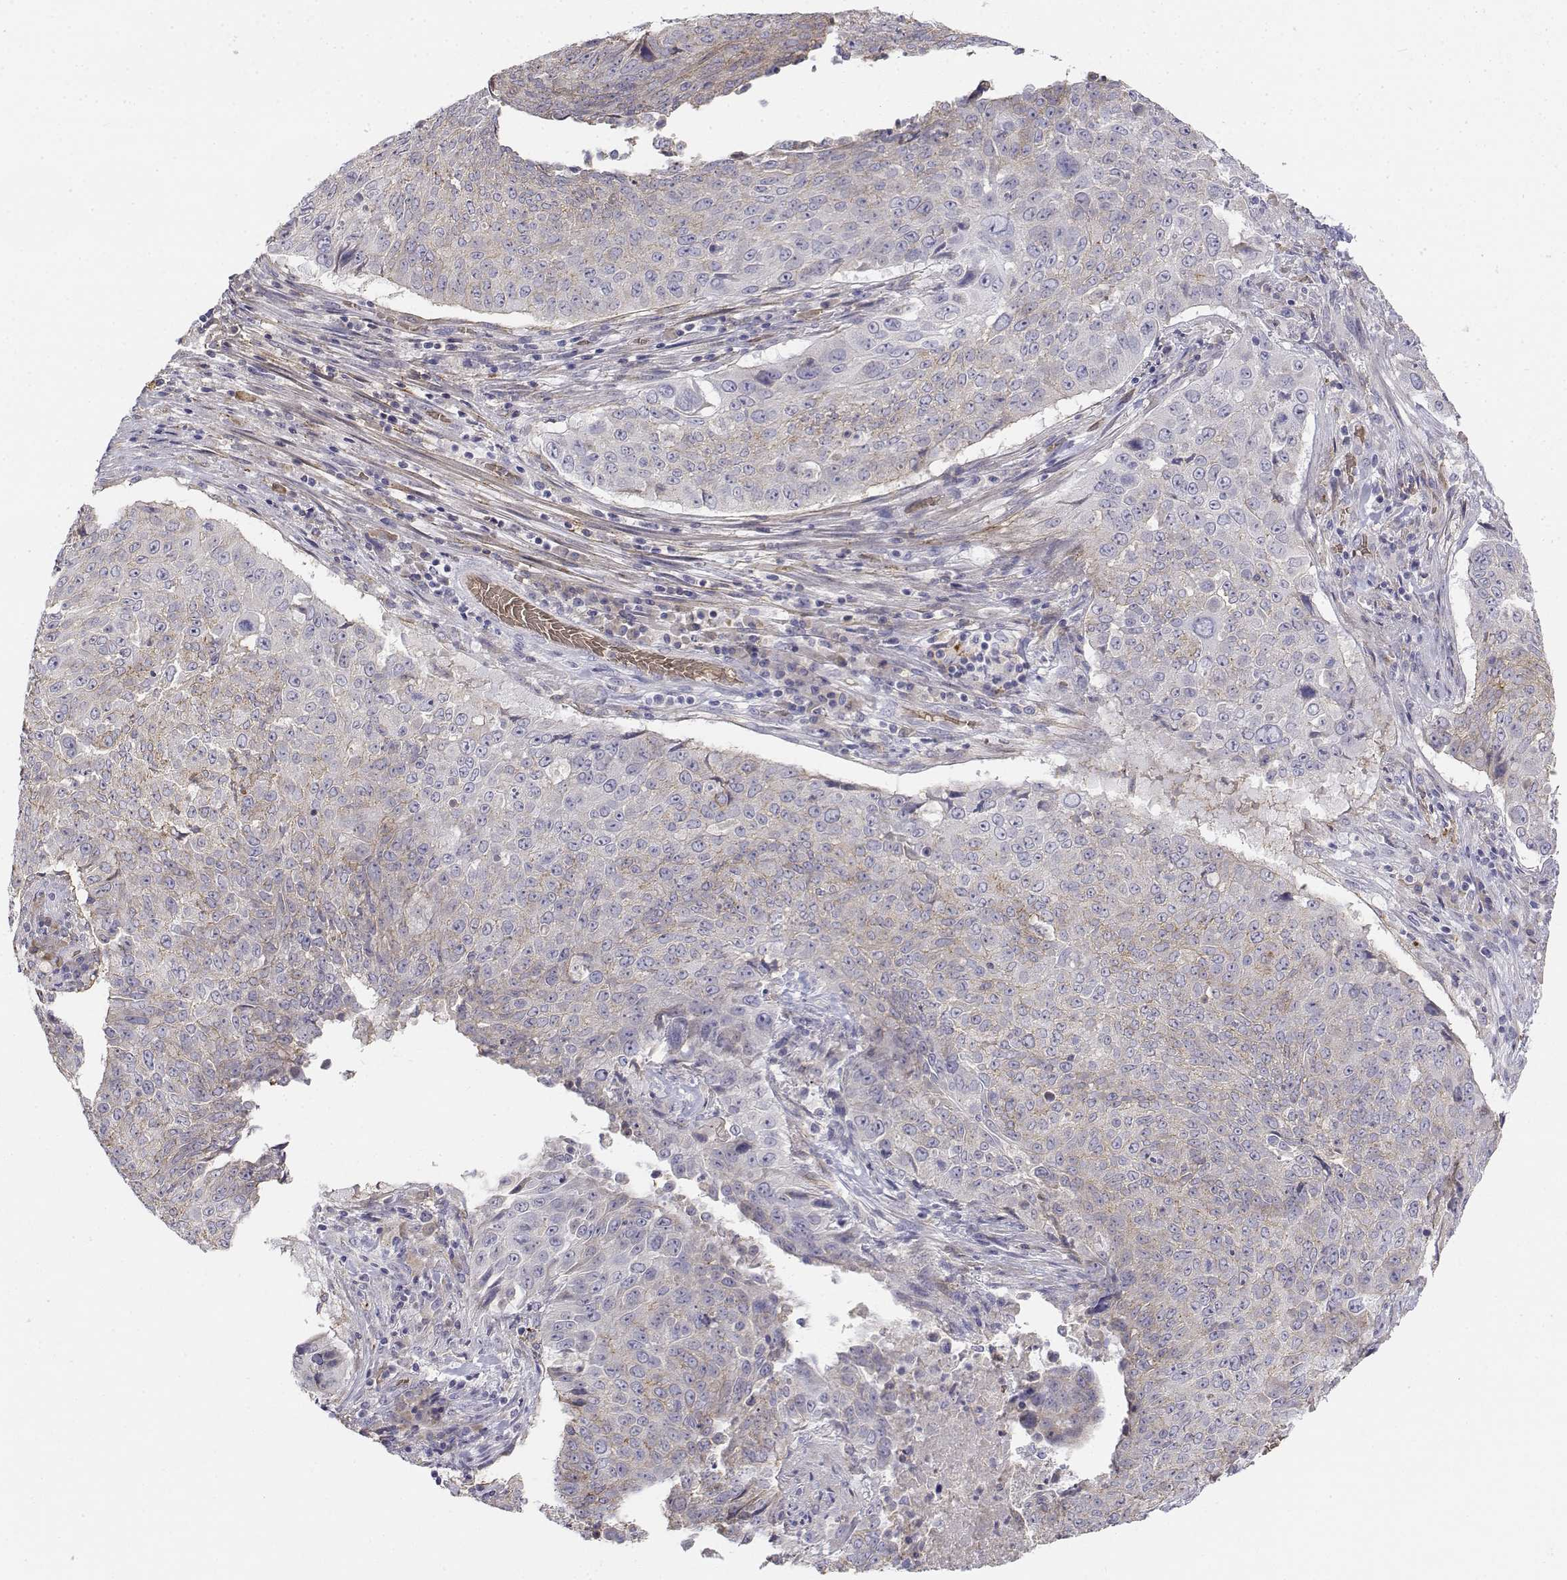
{"staining": {"intensity": "negative", "quantity": "none", "location": "none"}, "tissue": "lung cancer", "cell_type": "Tumor cells", "image_type": "cancer", "snomed": [{"axis": "morphology", "description": "Normal tissue, NOS"}, {"axis": "morphology", "description": "Squamous cell carcinoma, NOS"}, {"axis": "topography", "description": "Bronchus"}, {"axis": "topography", "description": "Lung"}], "caption": "A histopathology image of human lung squamous cell carcinoma is negative for staining in tumor cells. (DAB IHC visualized using brightfield microscopy, high magnification).", "gene": "CADM1", "patient": {"sex": "male", "age": 64}}